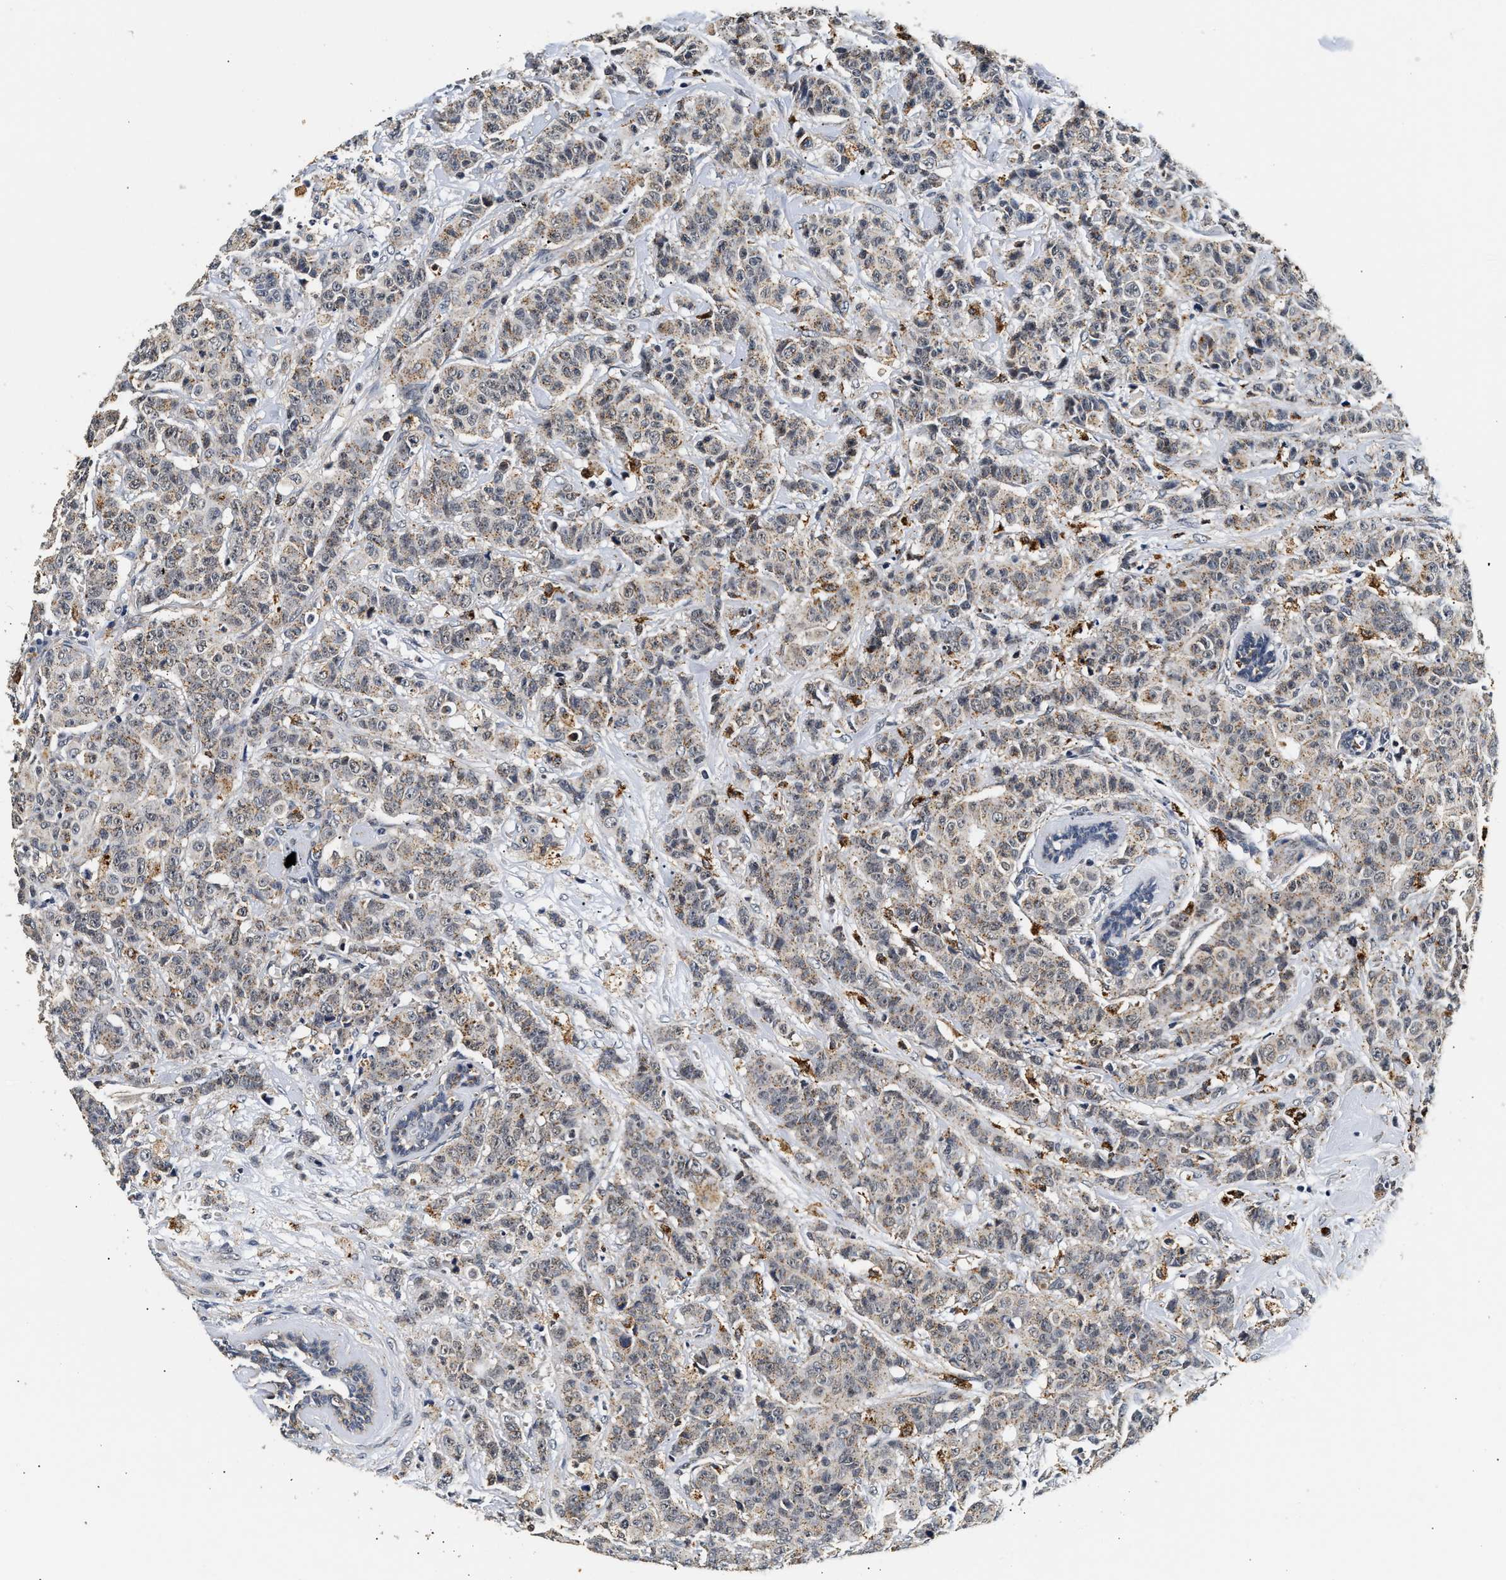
{"staining": {"intensity": "weak", "quantity": ">75%", "location": "cytoplasmic/membranous"}, "tissue": "breast cancer", "cell_type": "Tumor cells", "image_type": "cancer", "snomed": [{"axis": "morphology", "description": "Normal tissue, NOS"}, {"axis": "morphology", "description": "Duct carcinoma"}, {"axis": "topography", "description": "Breast"}], "caption": "Tumor cells reveal weak cytoplasmic/membranous expression in about >75% of cells in invasive ductal carcinoma (breast). The protein of interest is shown in brown color, while the nuclei are stained blue.", "gene": "SMU1", "patient": {"sex": "female", "age": 40}}